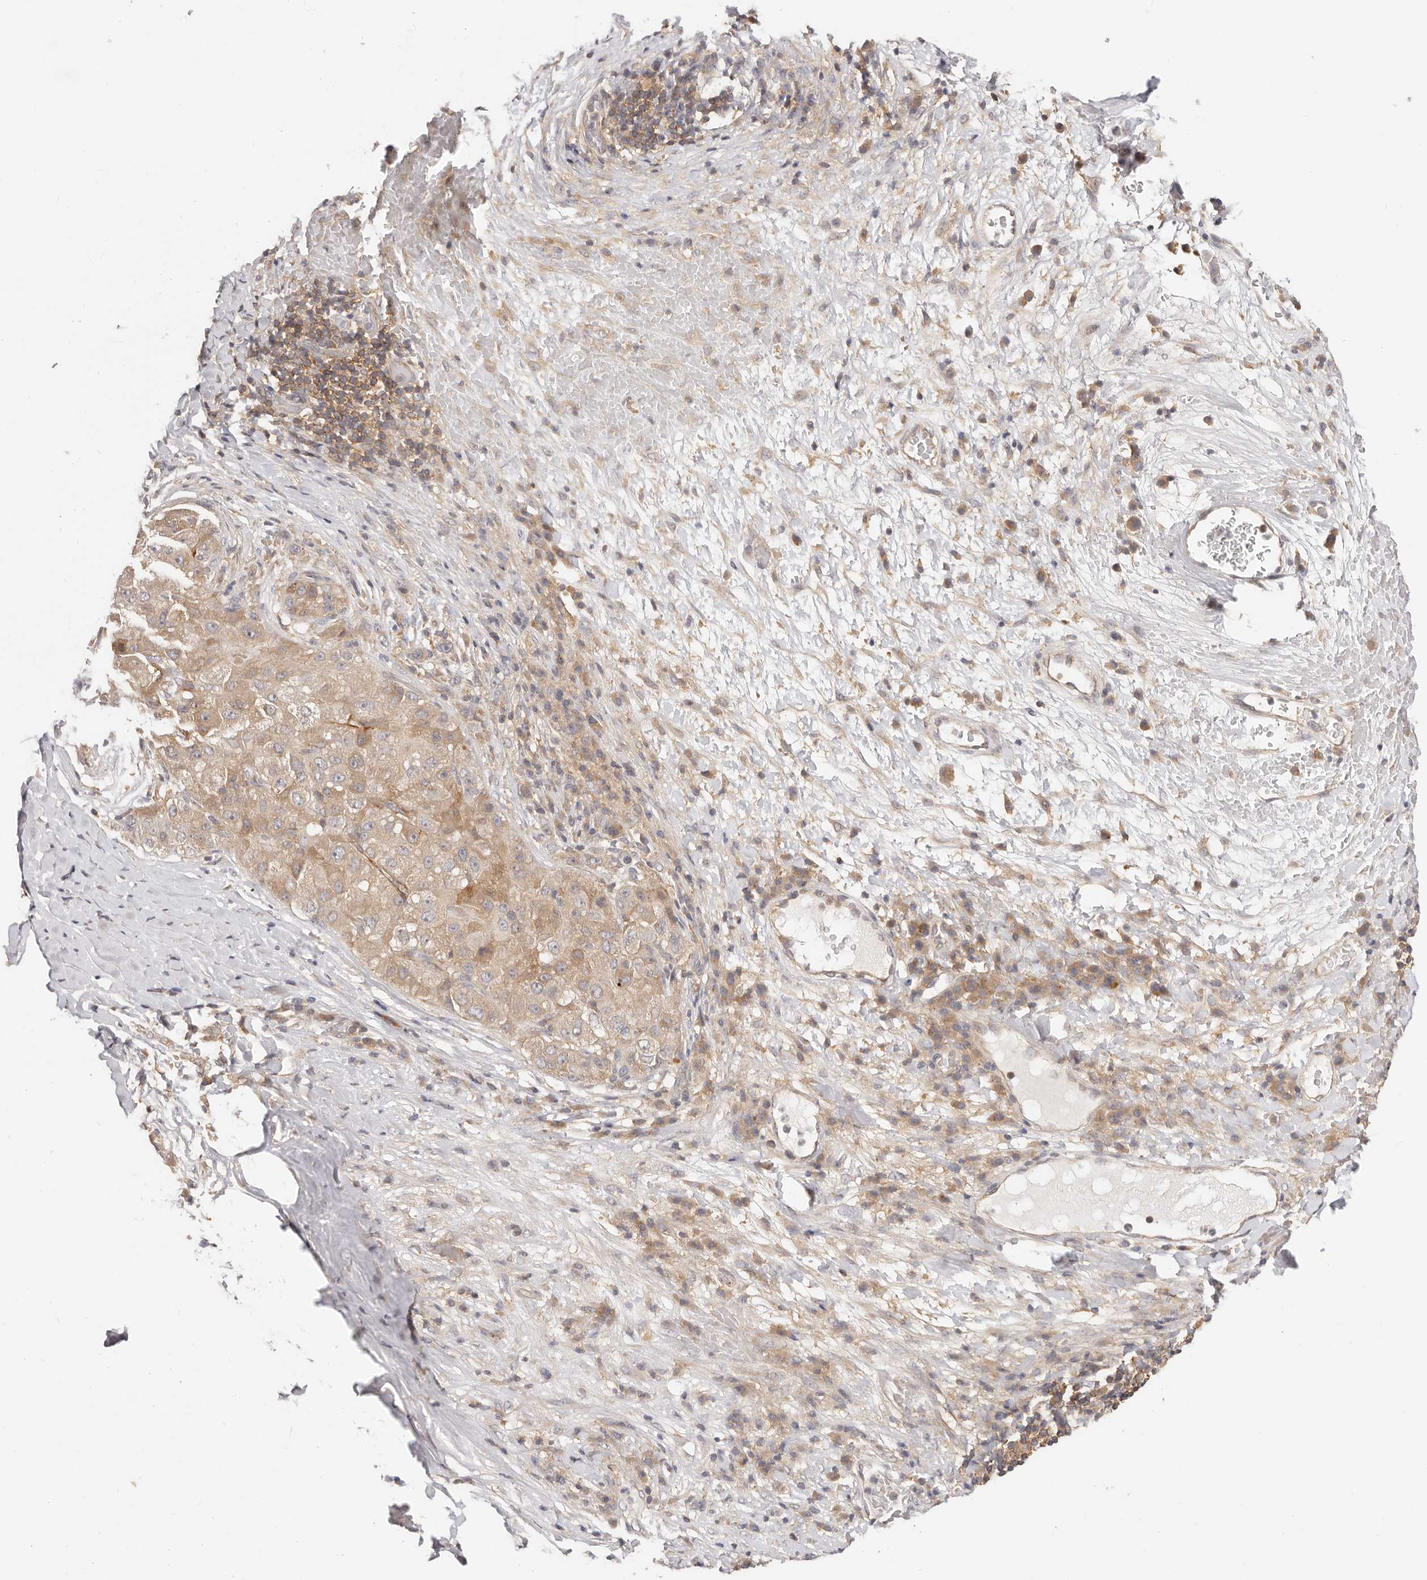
{"staining": {"intensity": "moderate", "quantity": ">75%", "location": "cytoplasmic/membranous"}, "tissue": "liver cancer", "cell_type": "Tumor cells", "image_type": "cancer", "snomed": [{"axis": "morphology", "description": "Carcinoma, Hepatocellular, NOS"}, {"axis": "topography", "description": "Liver"}], "caption": "The photomicrograph displays immunohistochemical staining of liver cancer. There is moderate cytoplasmic/membranous staining is present in about >75% of tumor cells. Using DAB (brown) and hematoxylin (blue) stains, captured at high magnification using brightfield microscopy.", "gene": "DTNBP1", "patient": {"sex": "male", "age": 80}}